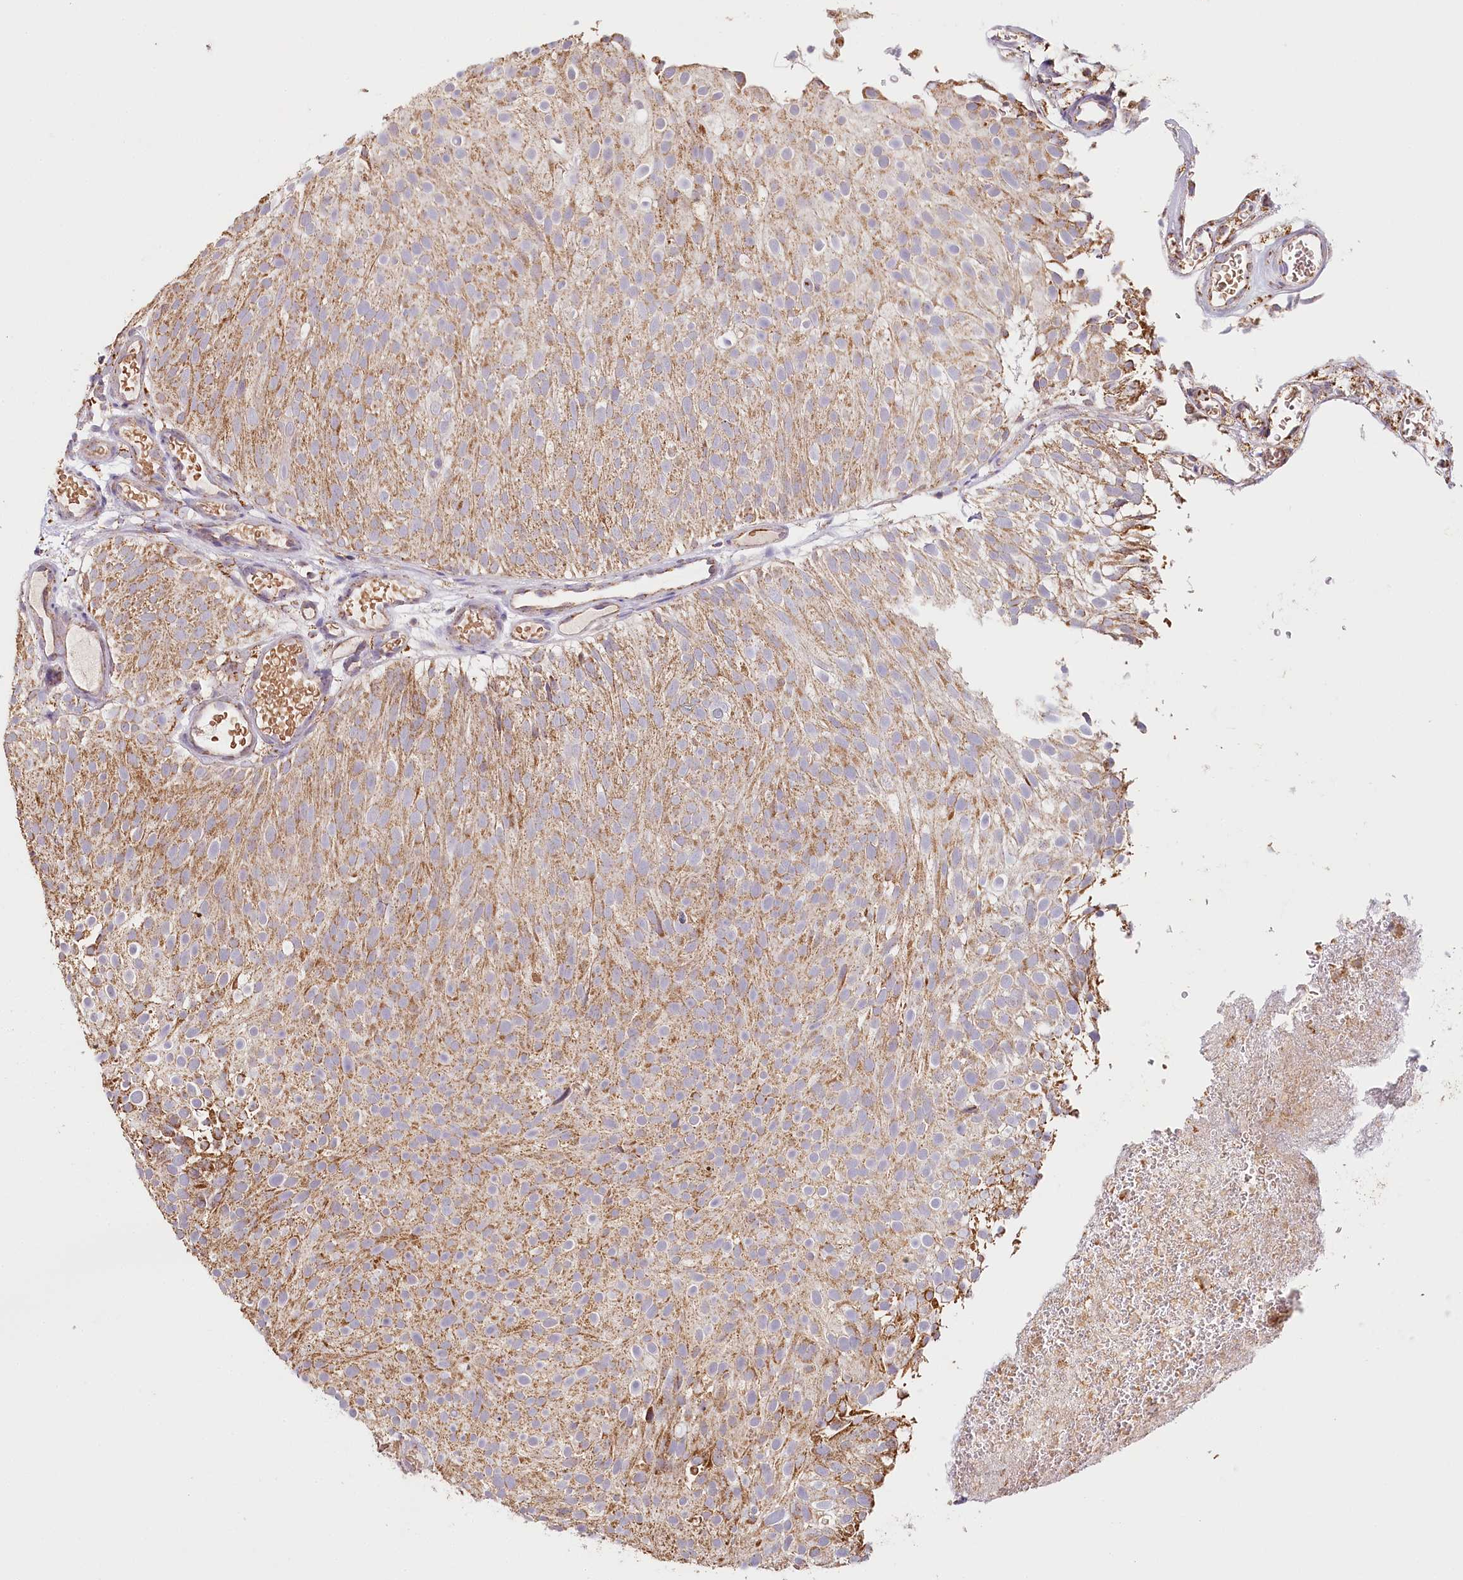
{"staining": {"intensity": "moderate", "quantity": ">75%", "location": "cytoplasmic/membranous"}, "tissue": "urothelial cancer", "cell_type": "Tumor cells", "image_type": "cancer", "snomed": [{"axis": "morphology", "description": "Urothelial carcinoma, Low grade"}, {"axis": "topography", "description": "Urinary bladder"}], "caption": "Immunohistochemistry histopathology image of urothelial carcinoma (low-grade) stained for a protein (brown), which shows medium levels of moderate cytoplasmic/membranous positivity in approximately >75% of tumor cells.", "gene": "MMP25", "patient": {"sex": "male", "age": 78}}